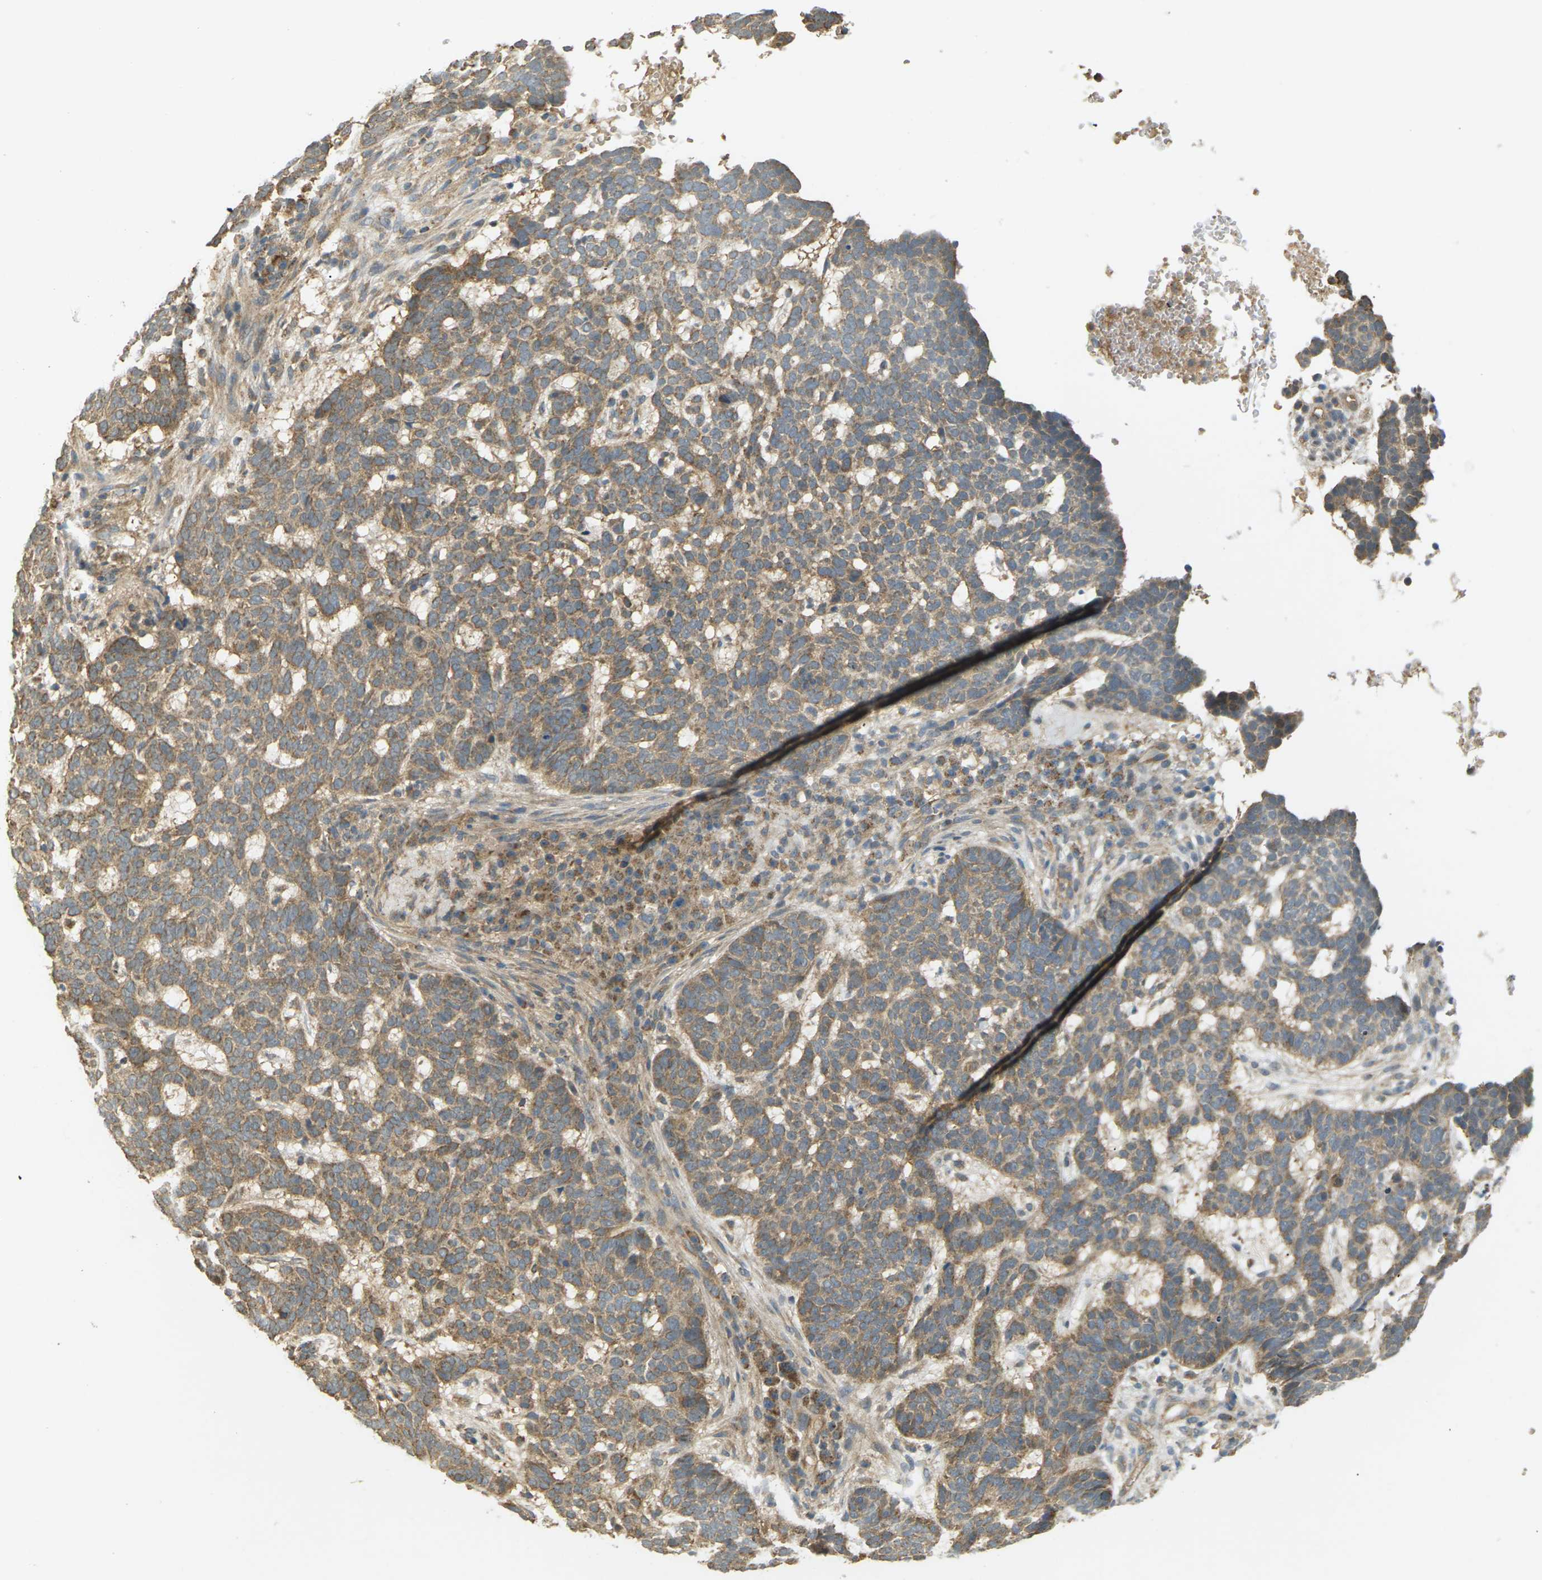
{"staining": {"intensity": "weak", "quantity": ">75%", "location": "cytoplasmic/membranous"}, "tissue": "skin cancer", "cell_type": "Tumor cells", "image_type": "cancer", "snomed": [{"axis": "morphology", "description": "Basal cell carcinoma"}, {"axis": "topography", "description": "Skin"}], "caption": "An immunohistochemistry (IHC) image of tumor tissue is shown. Protein staining in brown highlights weak cytoplasmic/membranous positivity in skin basal cell carcinoma within tumor cells.", "gene": "KSR1", "patient": {"sex": "male", "age": 85}}